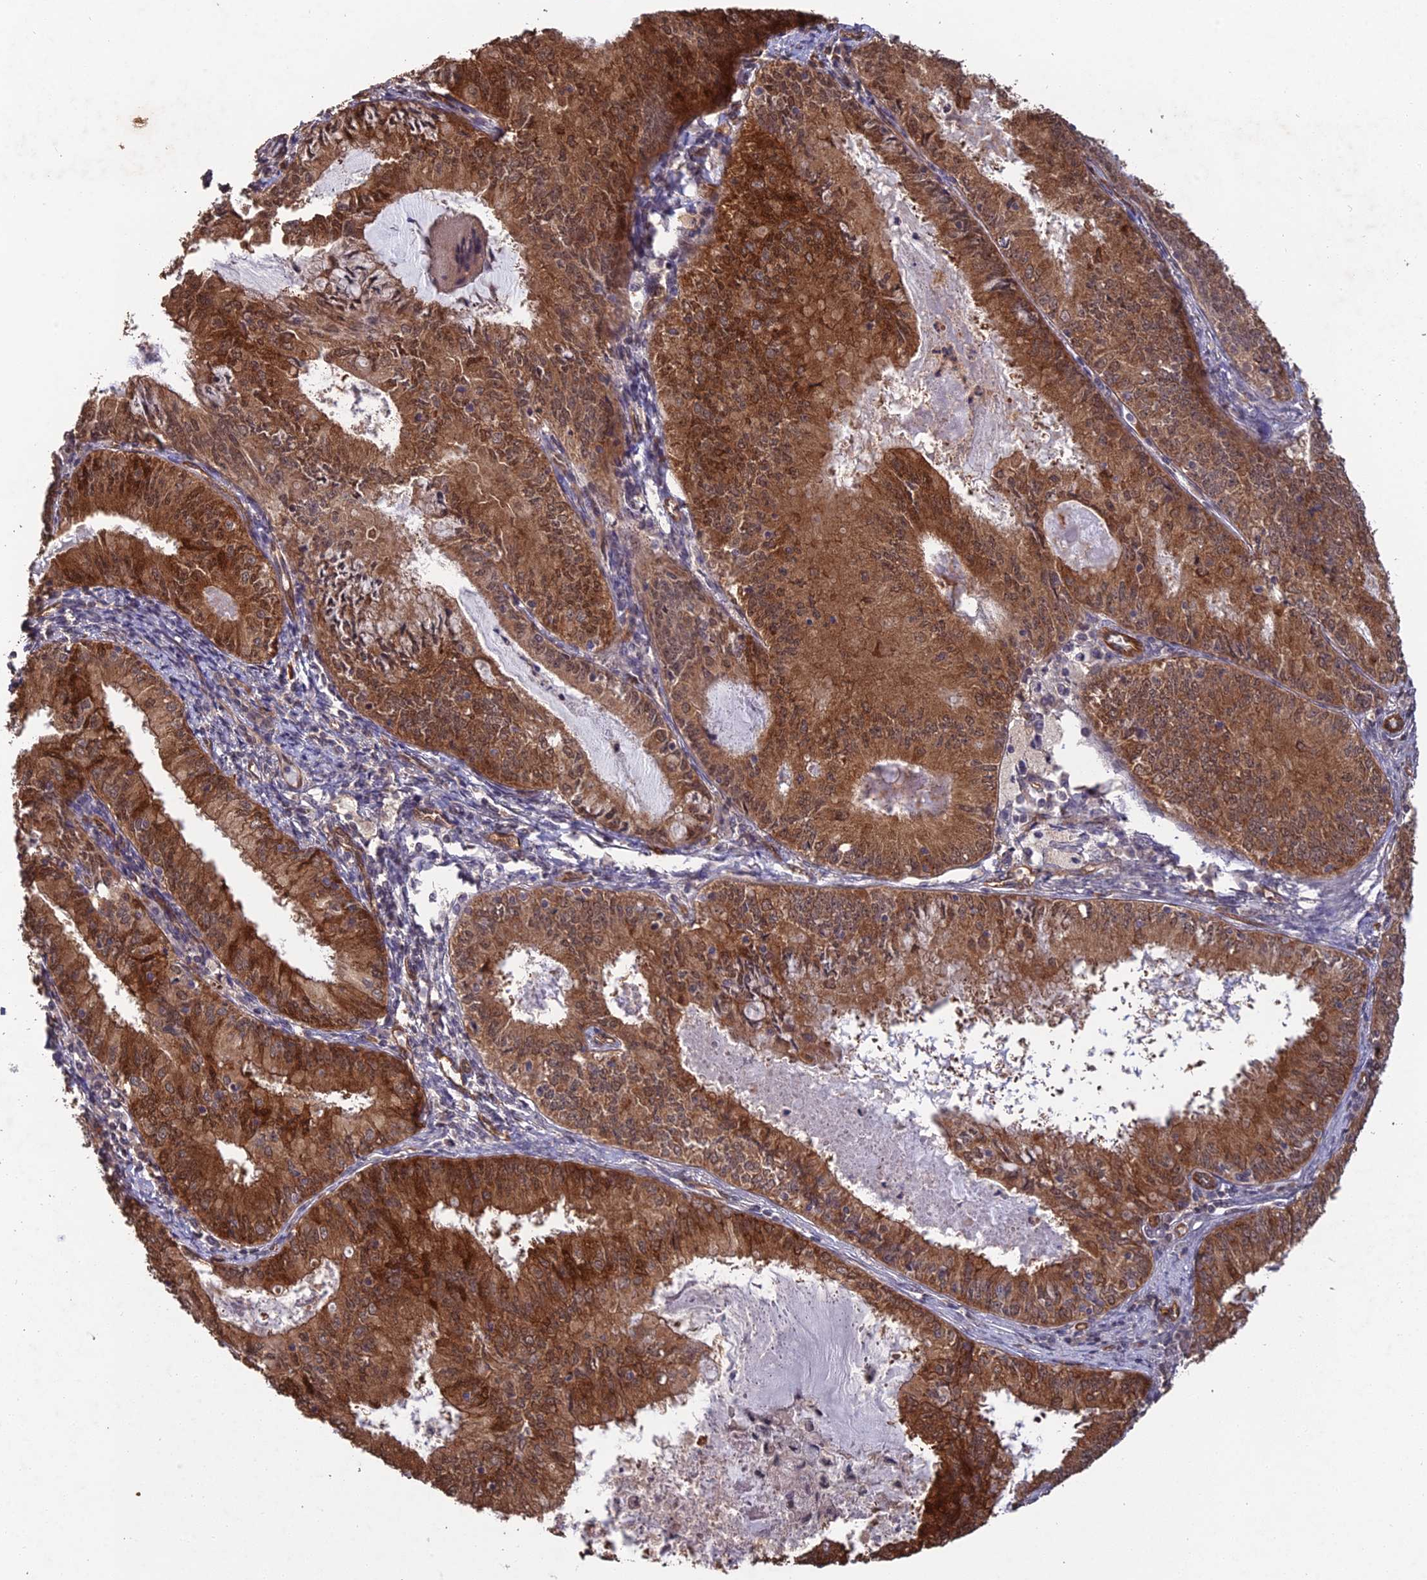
{"staining": {"intensity": "strong", "quantity": ">75%", "location": "cytoplasmic/membranous,nuclear"}, "tissue": "endometrial cancer", "cell_type": "Tumor cells", "image_type": "cancer", "snomed": [{"axis": "morphology", "description": "Adenocarcinoma, NOS"}, {"axis": "topography", "description": "Endometrium"}], "caption": "Human endometrial cancer (adenocarcinoma) stained for a protein (brown) shows strong cytoplasmic/membranous and nuclear positive expression in about >75% of tumor cells.", "gene": "RALGAPA2", "patient": {"sex": "female", "age": 57}}